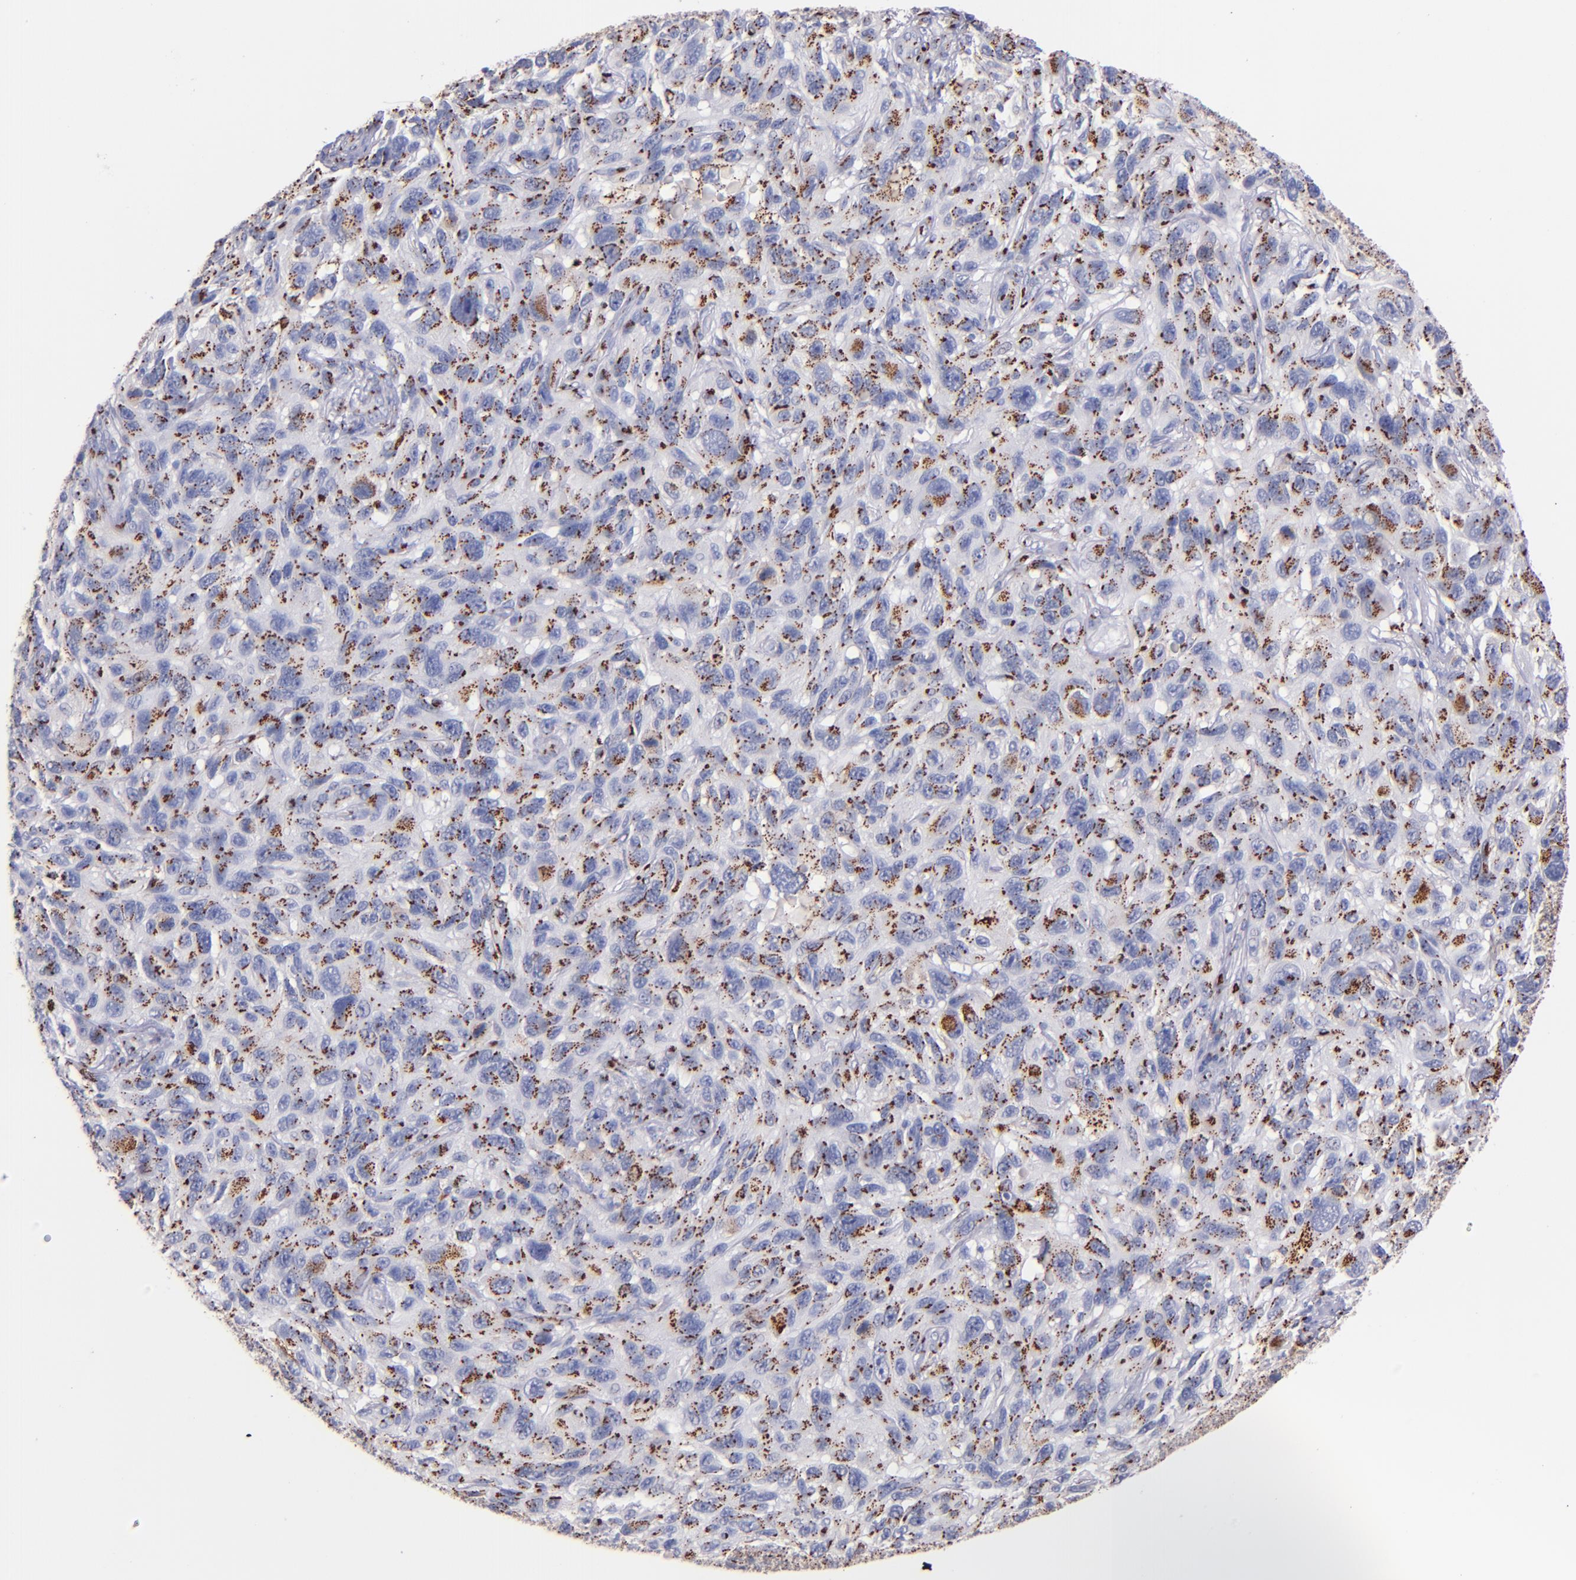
{"staining": {"intensity": "strong", "quantity": ">75%", "location": "cytoplasmic/membranous"}, "tissue": "melanoma", "cell_type": "Tumor cells", "image_type": "cancer", "snomed": [{"axis": "morphology", "description": "Malignant melanoma, NOS"}, {"axis": "topography", "description": "Skin"}], "caption": "An immunohistochemistry (IHC) histopathology image of neoplastic tissue is shown. Protein staining in brown labels strong cytoplasmic/membranous positivity in melanoma within tumor cells.", "gene": "GOLIM4", "patient": {"sex": "male", "age": 53}}